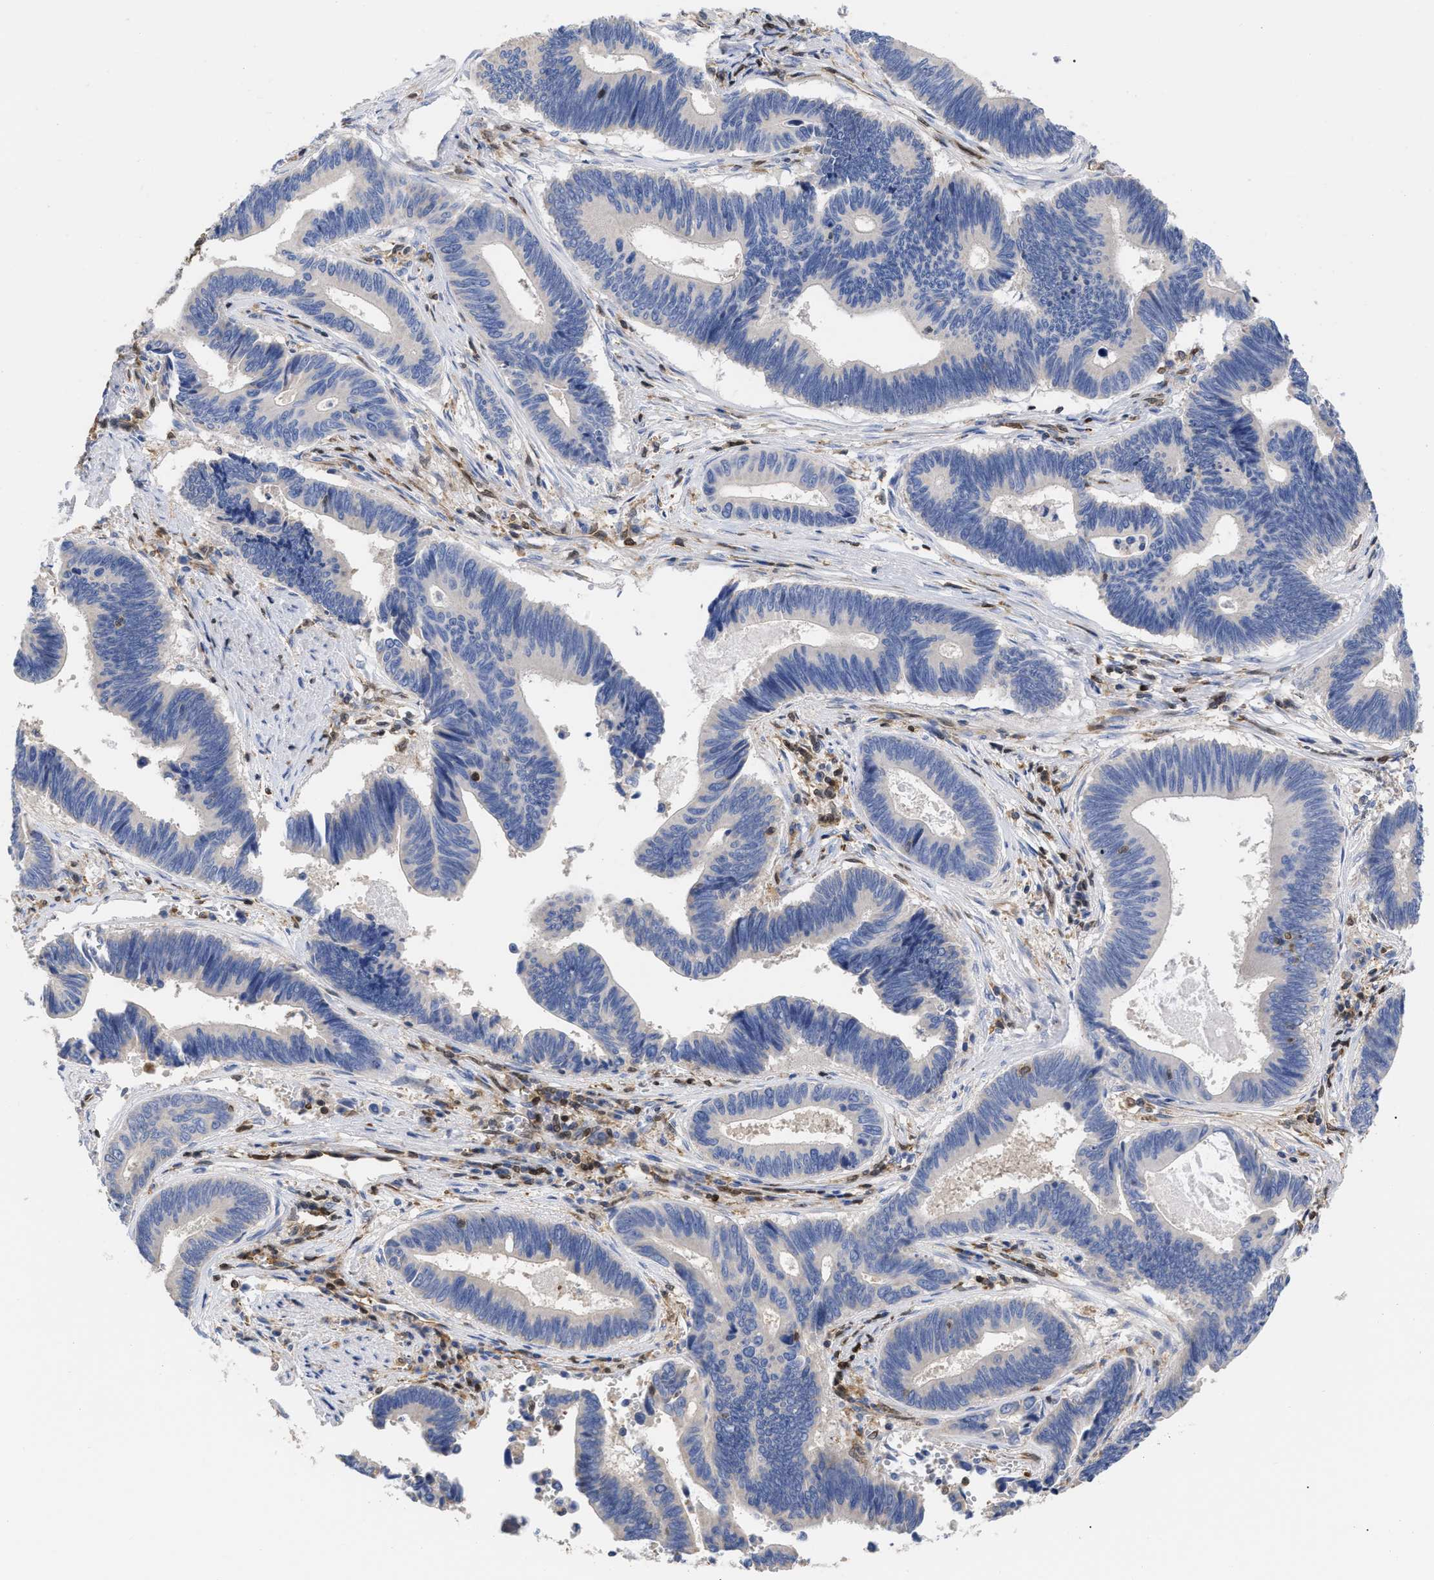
{"staining": {"intensity": "negative", "quantity": "none", "location": "none"}, "tissue": "pancreatic cancer", "cell_type": "Tumor cells", "image_type": "cancer", "snomed": [{"axis": "morphology", "description": "Adenocarcinoma, NOS"}, {"axis": "topography", "description": "Pancreas"}], "caption": "The photomicrograph demonstrates no staining of tumor cells in pancreatic cancer. Brightfield microscopy of IHC stained with DAB (3,3'-diaminobenzidine) (brown) and hematoxylin (blue), captured at high magnification.", "gene": "GIMAP4", "patient": {"sex": "female", "age": 70}}